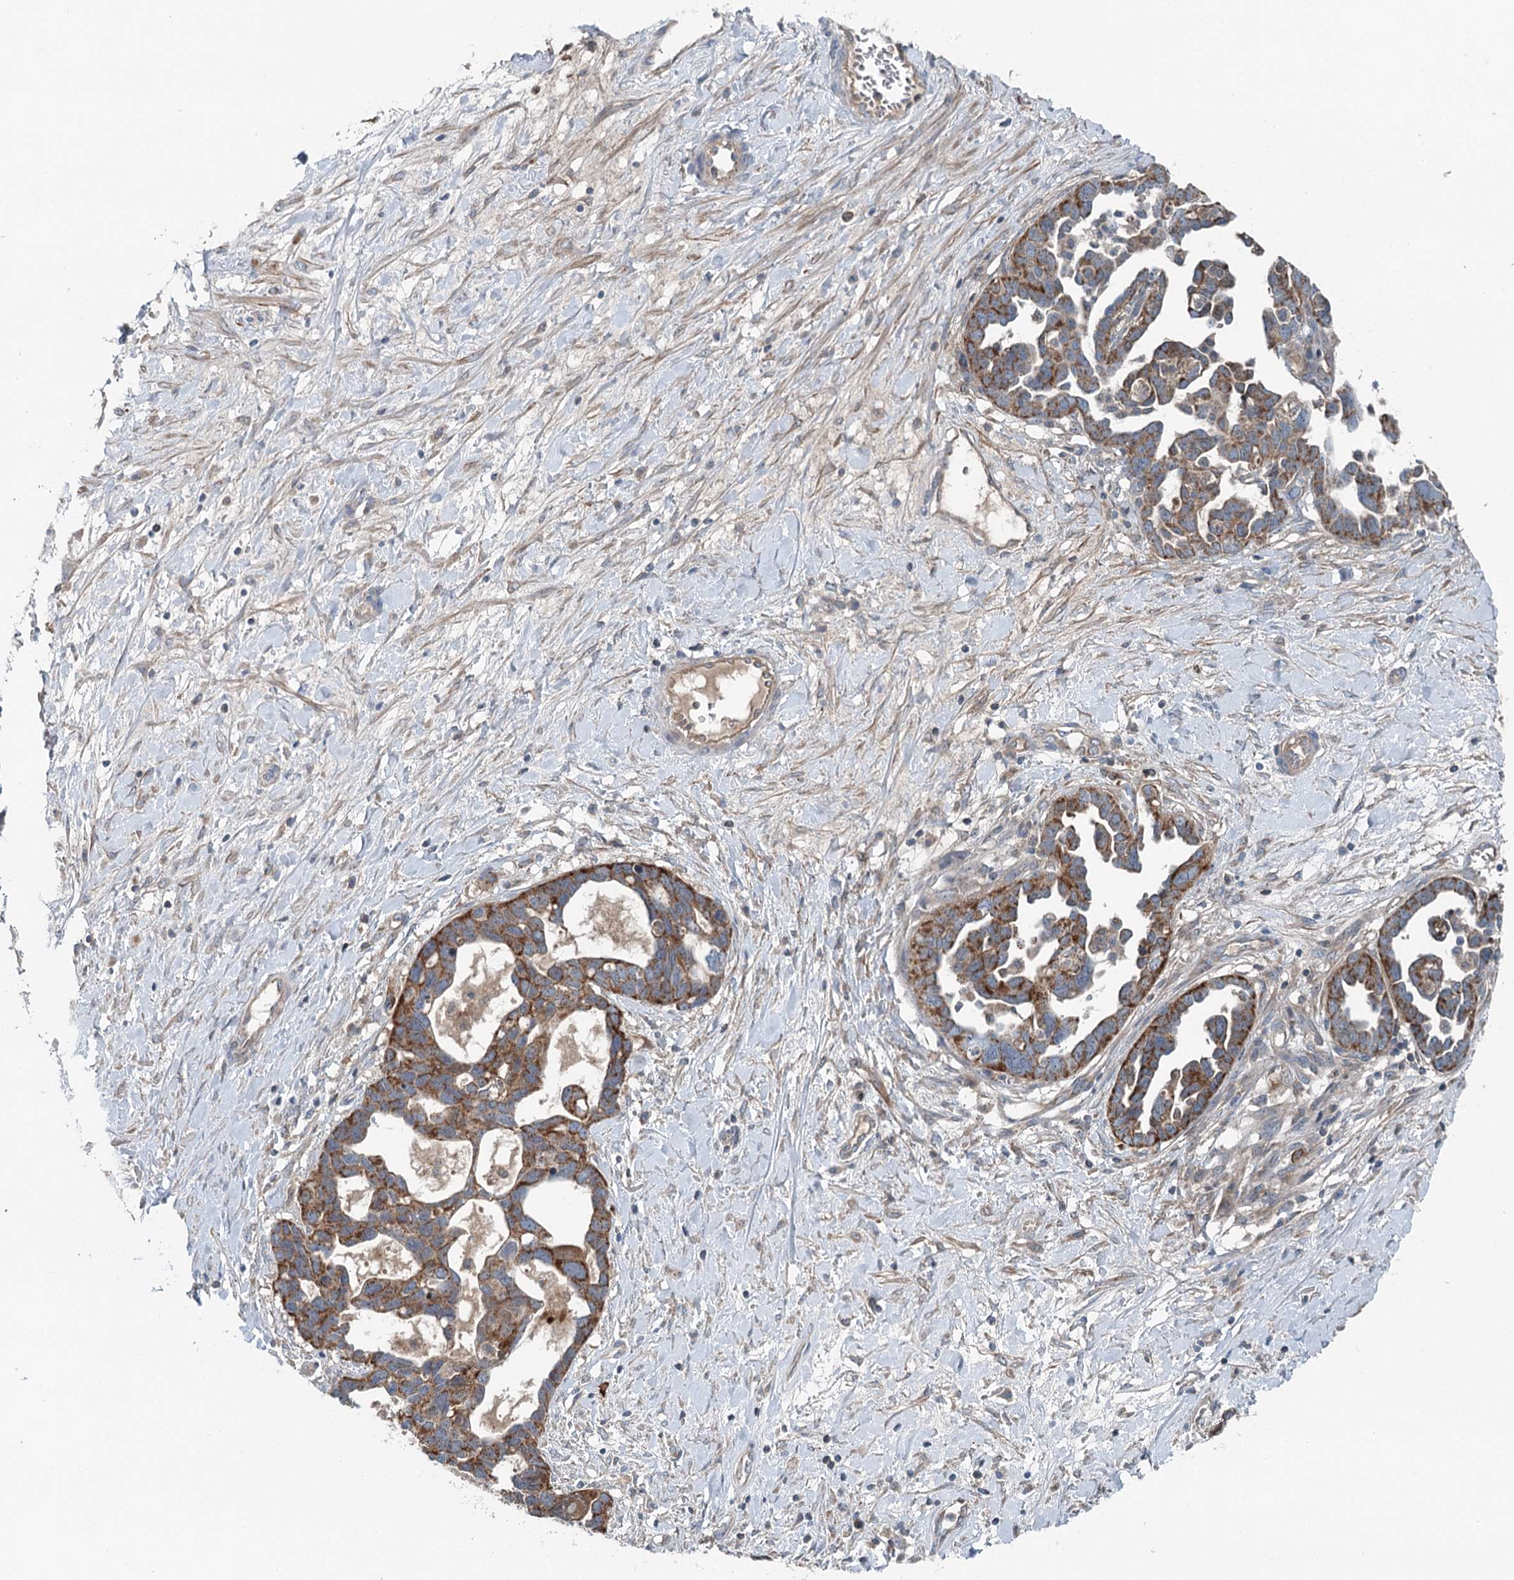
{"staining": {"intensity": "moderate", "quantity": ">75%", "location": "cytoplasmic/membranous"}, "tissue": "ovarian cancer", "cell_type": "Tumor cells", "image_type": "cancer", "snomed": [{"axis": "morphology", "description": "Cystadenocarcinoma, serous, NOS"}, {"axis": "topography", "description": "Ovary"}], "caption": "An image of ovarian cancer (serous cystadenocarcinoma) stained for a protein shows moderate cytoplasmic/membranous brown staining in tumor cells.", "gene": "CHCHD5", "patient": {"sex": "female", "age": 54}}